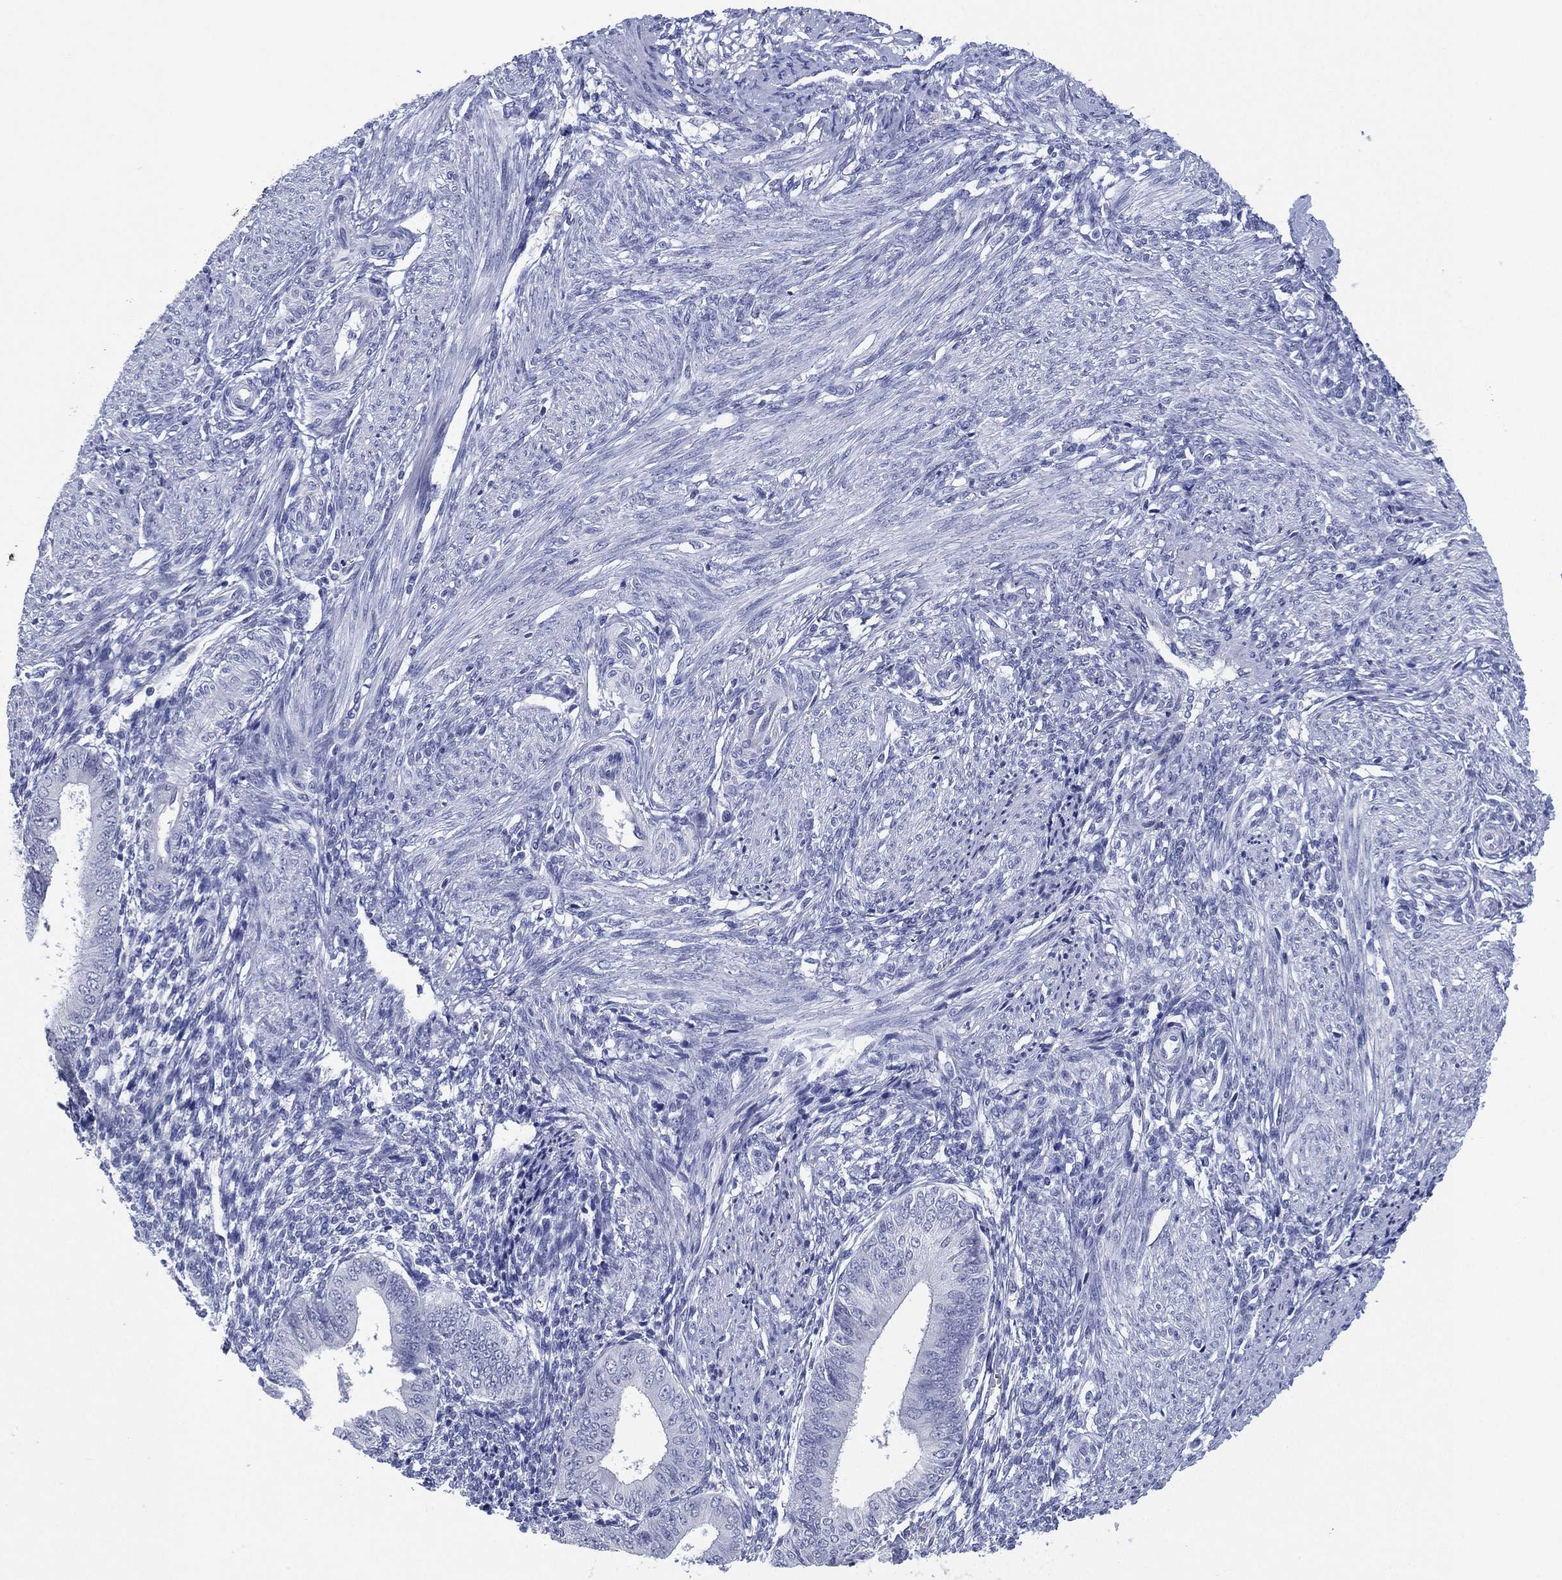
{"staining": {"intensity": "negative", "quantity": "none", "location": "none"}, "tissue": "endometrium", "cell_type": "Cells in endometrial stroma", "image_type": "normal", "snomed": [{"axis": "morphology", "description": "Normal tissue, NOS"}, {"axis": "topography", "description": "Endometrium"}], "caption": "Immunohistochemical staining of normal endometrium reveals no significant positivity in cells in endometrial stroma. (Brightfield microscopy of DAB immunohistochemistry (IHC) at high magnification).", "gene": "KRT35", "patient": {"sex": "female", "age": 39}}